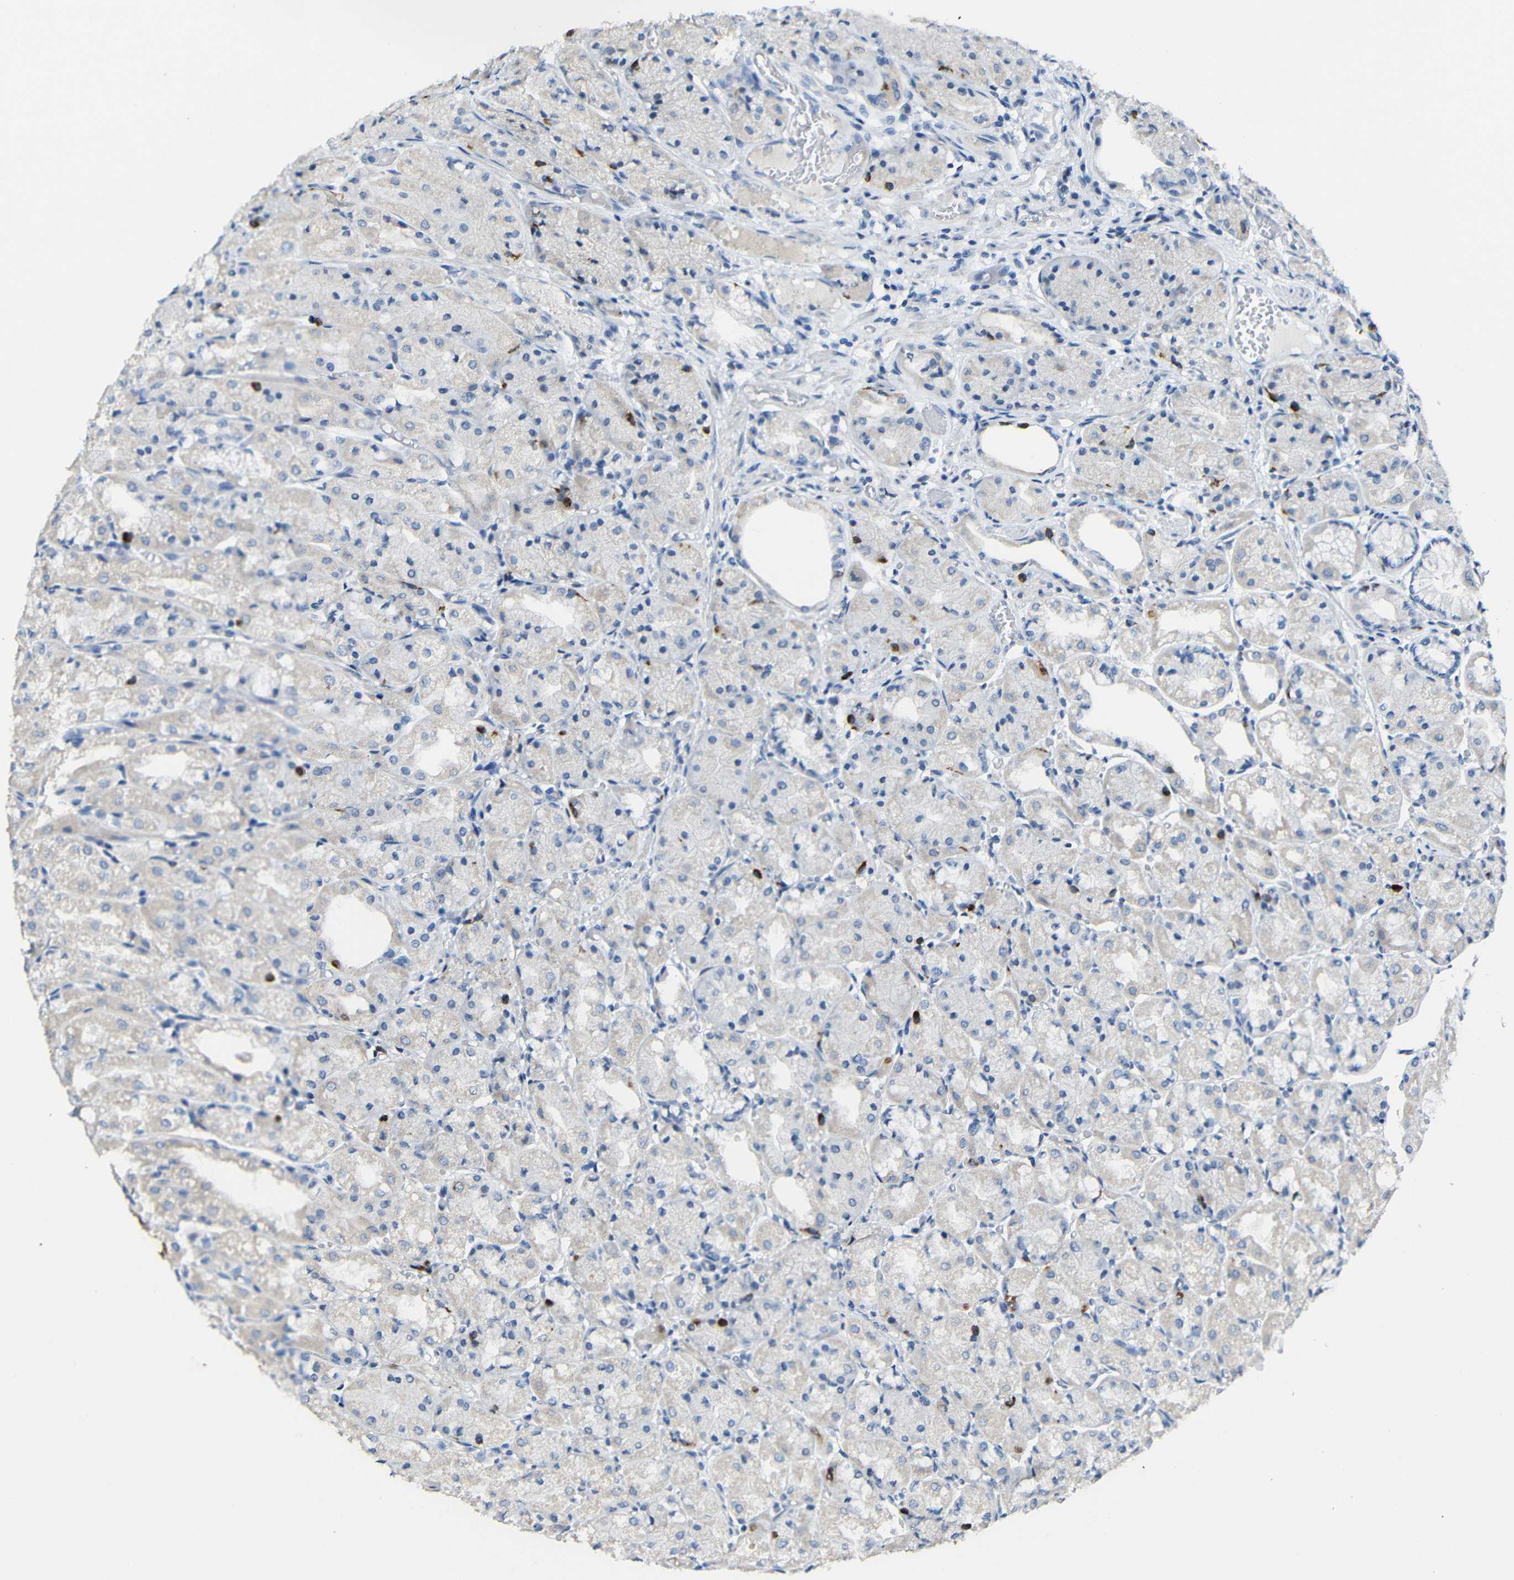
{"staining": {"intensity": "strong", "quantity": "25%-75%", "location": "cytoplasmic/membranous"}, "tissue": "stomach", "cell_type": "Glandular cells", "image_type": "normal", "snomed": [{"axis": "morphology", "description": "Normal tissue, NOS"}, {"axis": "topography", "description": "Stomach, upper"}], "caption": "Human stomach stained with a brown dye exhibits strong cytoplasmic/membranous positive staining in about 25%-75% of glandular cells.", "gene": "C15orf48", "patient": {"sex": "male", "age": 72}}